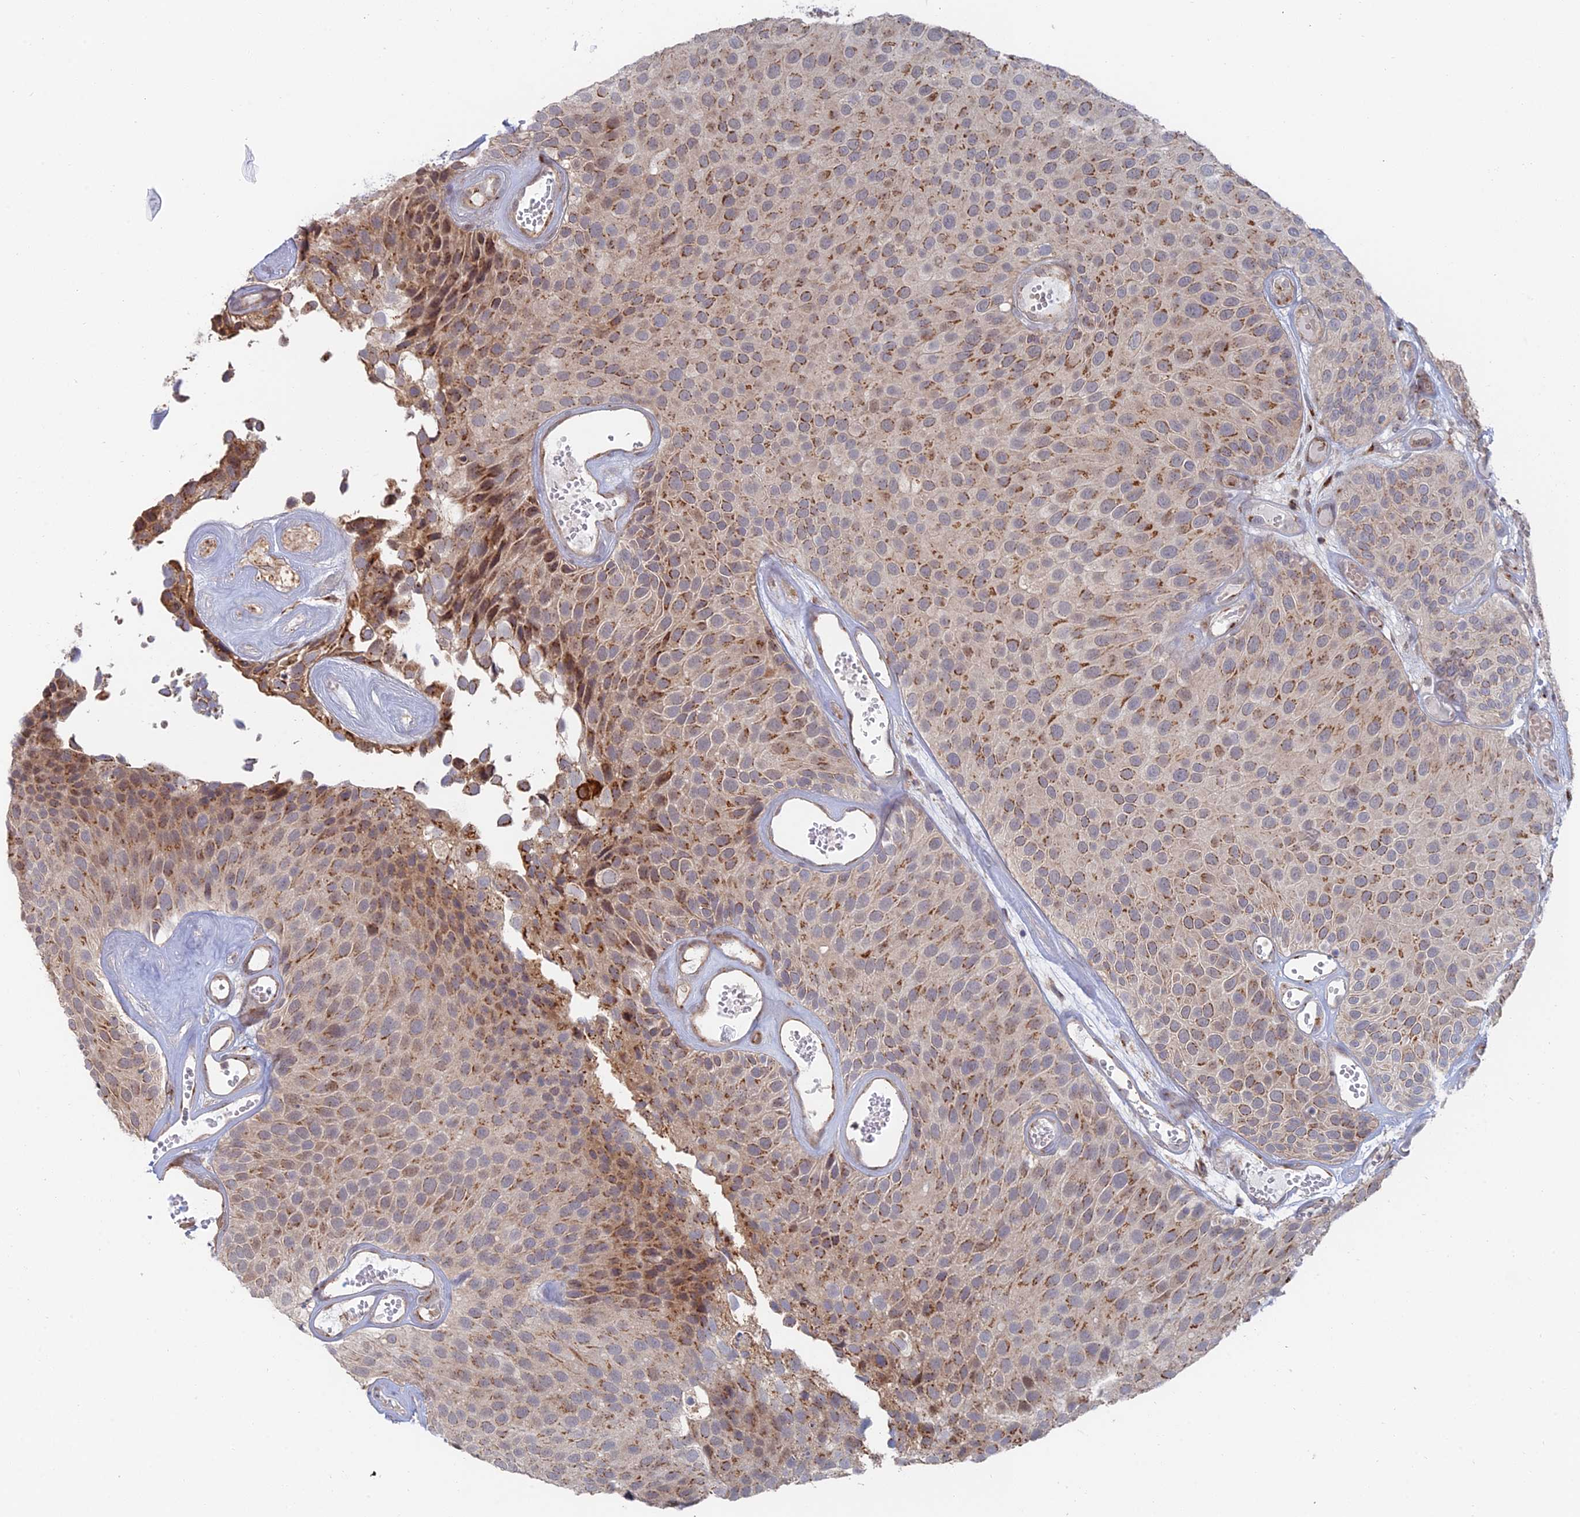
{"staining": {"intensity": "moderate", "quantity": ">75%", "location": "cytoplasmic/membranous"}, "tissue": "urothelial cancer", "cell_type": "Tumor cells", "image_type": "cancer", "snomed": [{"axis": "morphology", "description": "Urothelial carcinoma, Low grade"}, {"axis": "topography", "description": "Urinary bladder"}], "caption": "Immunohistochemical staining of human urothelial cancer demonstrates medium levels of moderate cytoplasmic/membranous expression in approximately >75% of tumor cells.", "gene": "HS2ST1", "patient": {"sex": "male", "age": 89}}